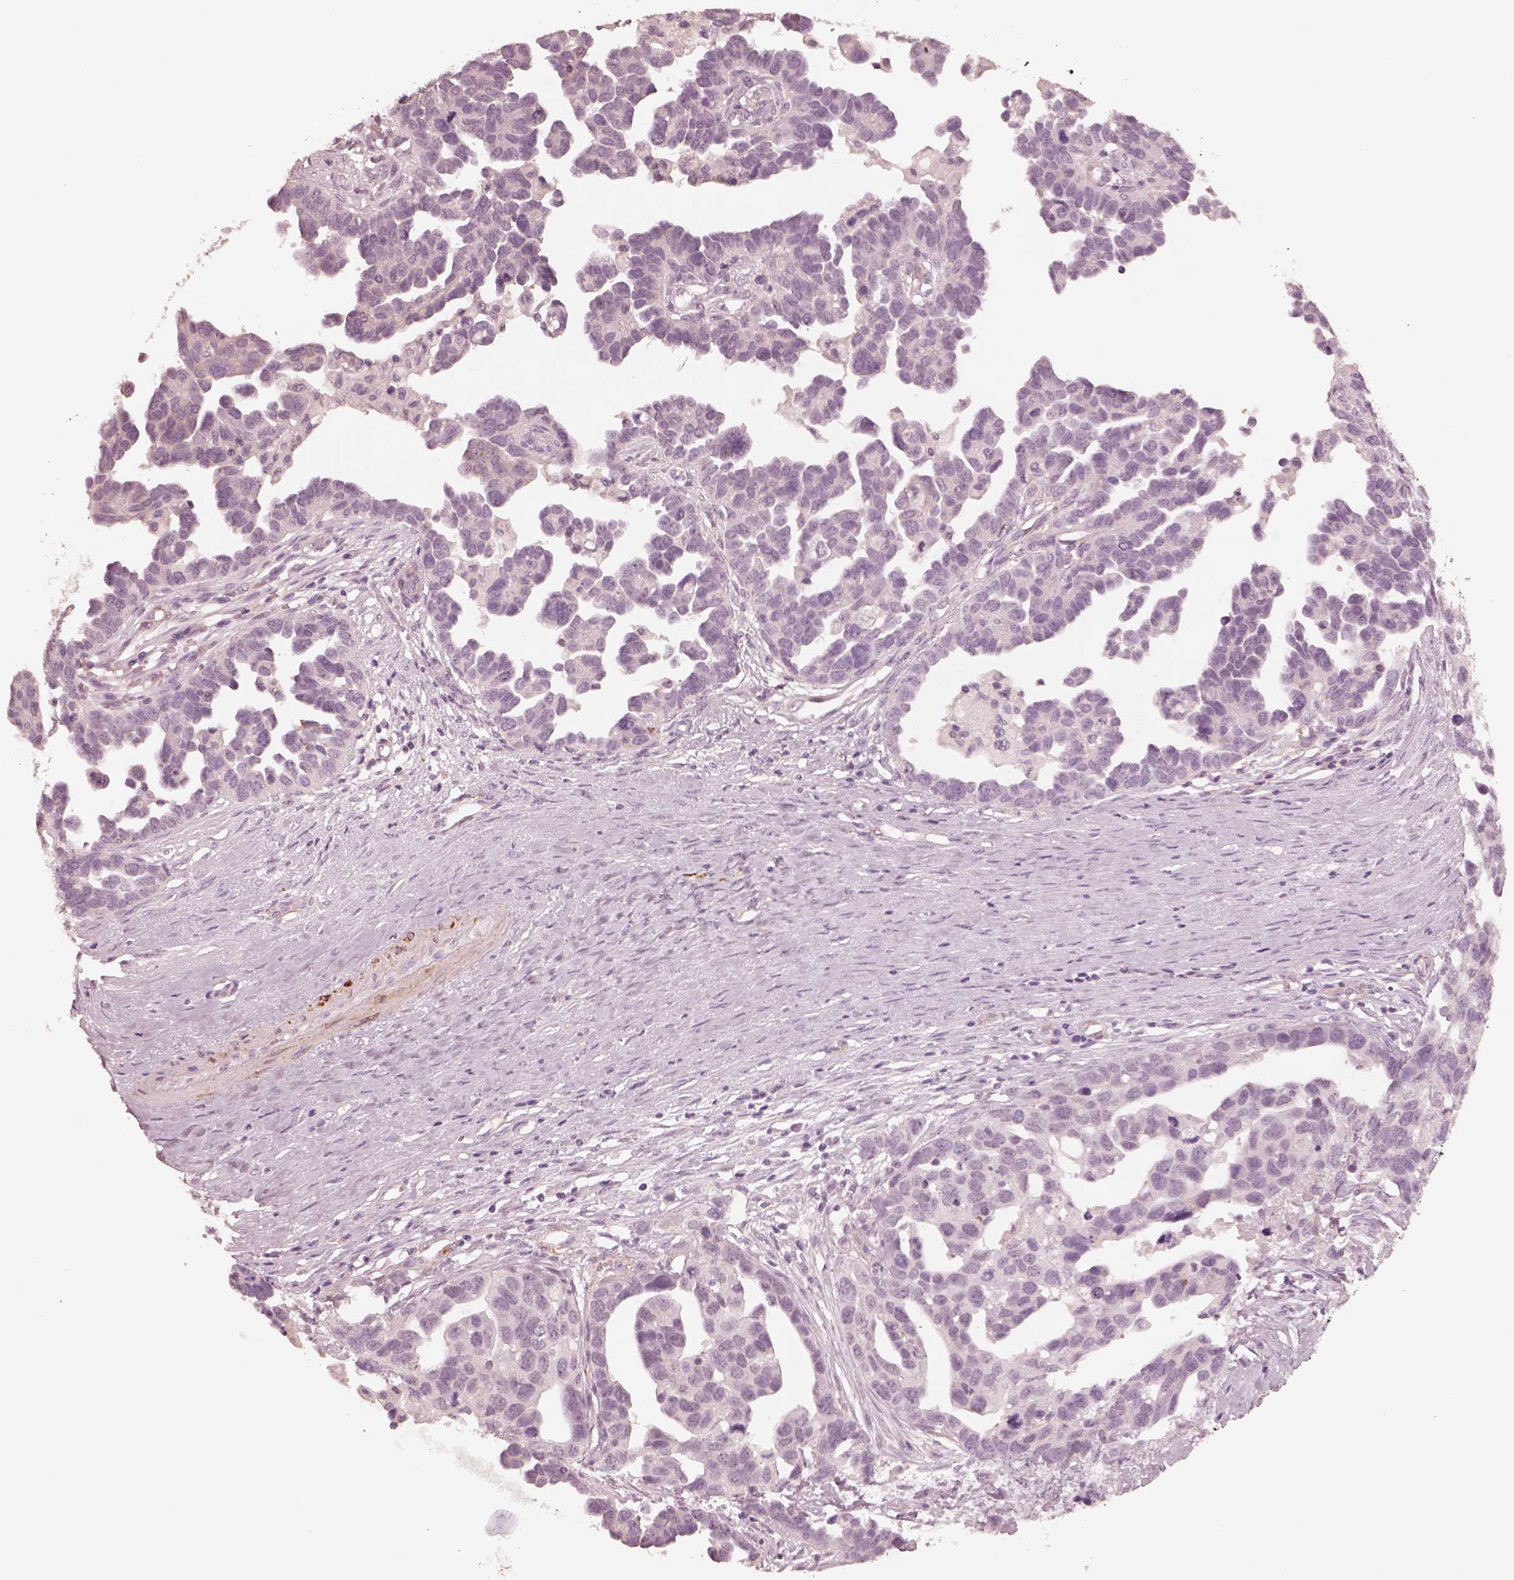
{"staining": {"intensity": "negative", "quantity": "none", "location": "none"}, "tissue": "ovarian cancer", "cell_type": "Tumor cells", "image_type": "cancer", "snomed": [{"axis": "morphology", "description": "Cystadenocarcinoma, serous, NOS"}, {"axis": "topography", "description": "Ovary"}], "caption": "Micrograph shows no protein positivity in tumor cells of ovarian cancer (serous cystadenocarcinoma) tissue.", "gene": "DNAAF9", "patient": {"sex": "female", "age": 54}}